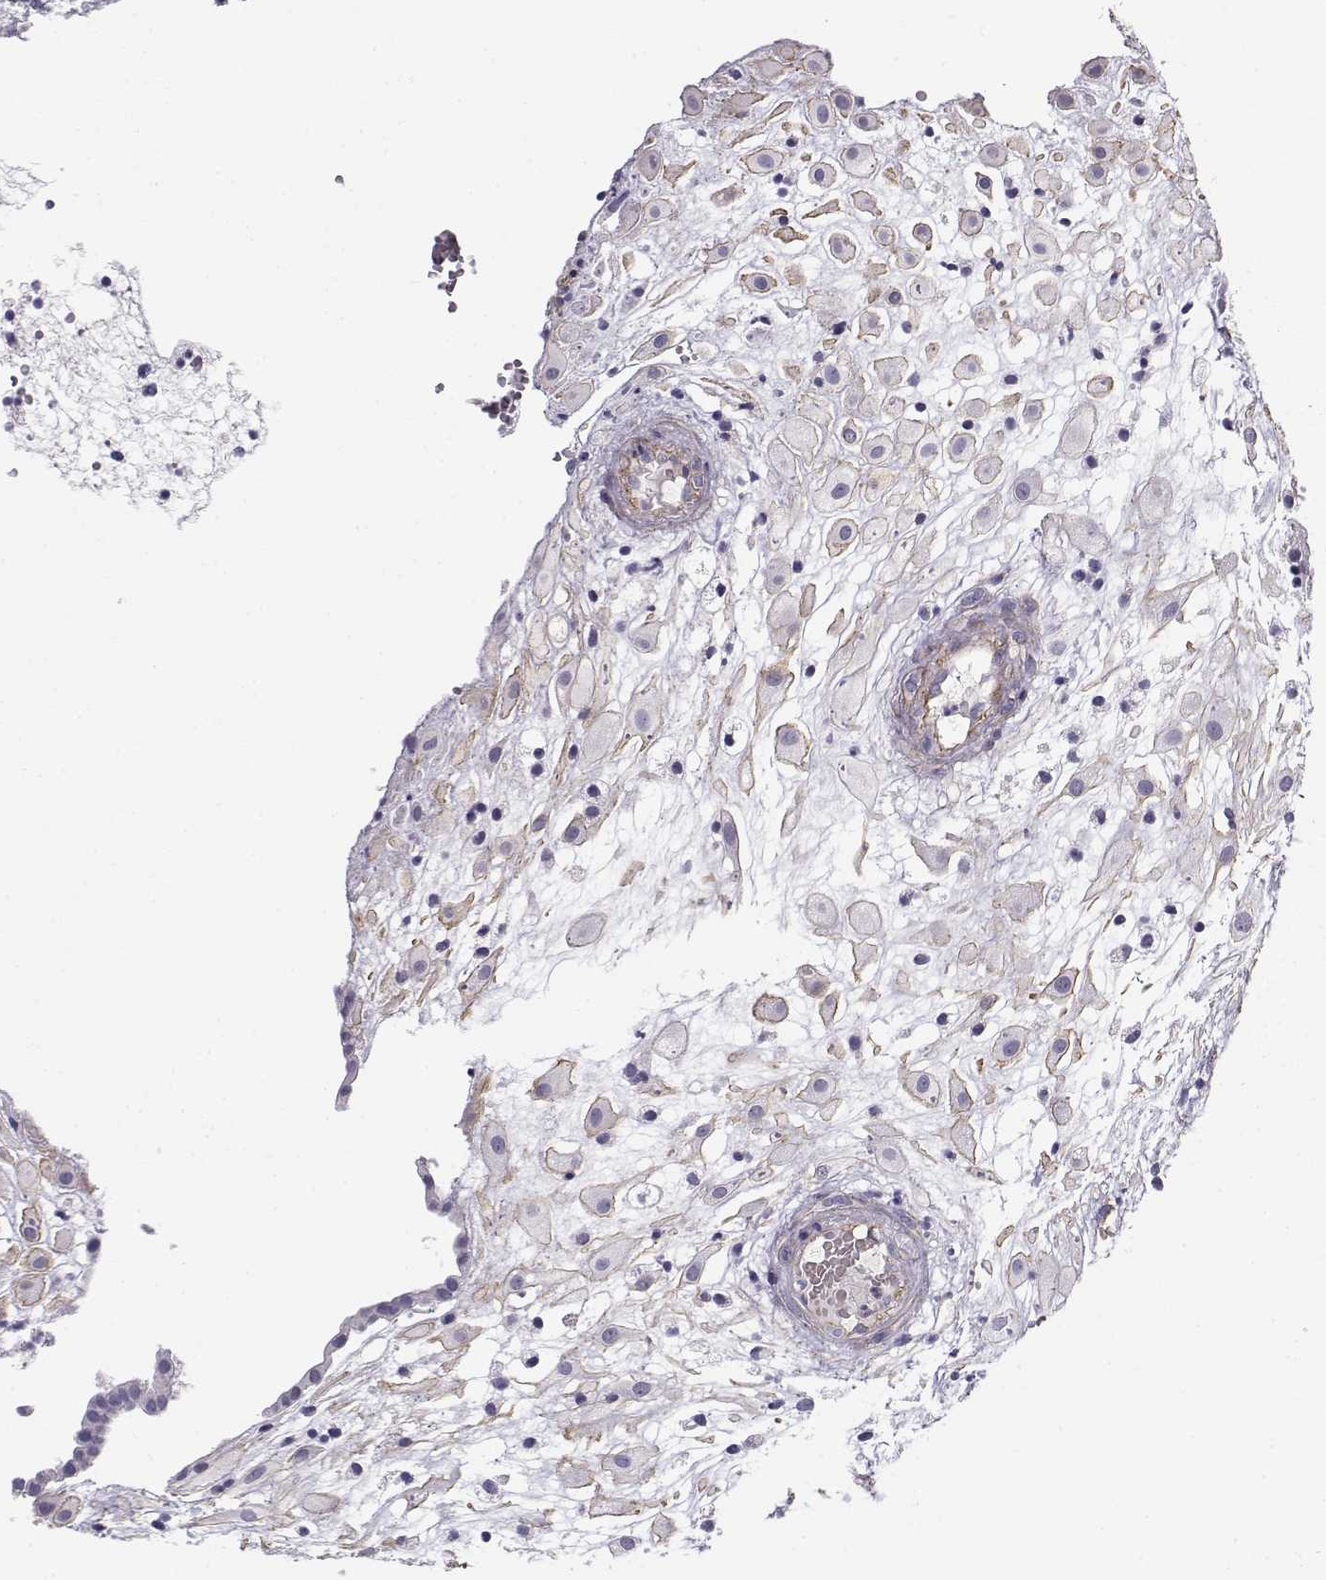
{"staining": {"intensity": "negative", "quantity": "none", "location": "none"}, "tissue": "placenta", "cell_type": "Decidual cells", "image_type": "normal", "snomed": [{"axis": "morphology", "description": "Normal tissue, NOS"}, {"axis": "topography", "description": "Placenta"}], "caption": "IHC histopathology image of normal placenta: human placenta stained with DAB displays no significant protein expression in decidual cells.", "gene": "MYO1A", "patient": {"sex": "female", "age": 24}}